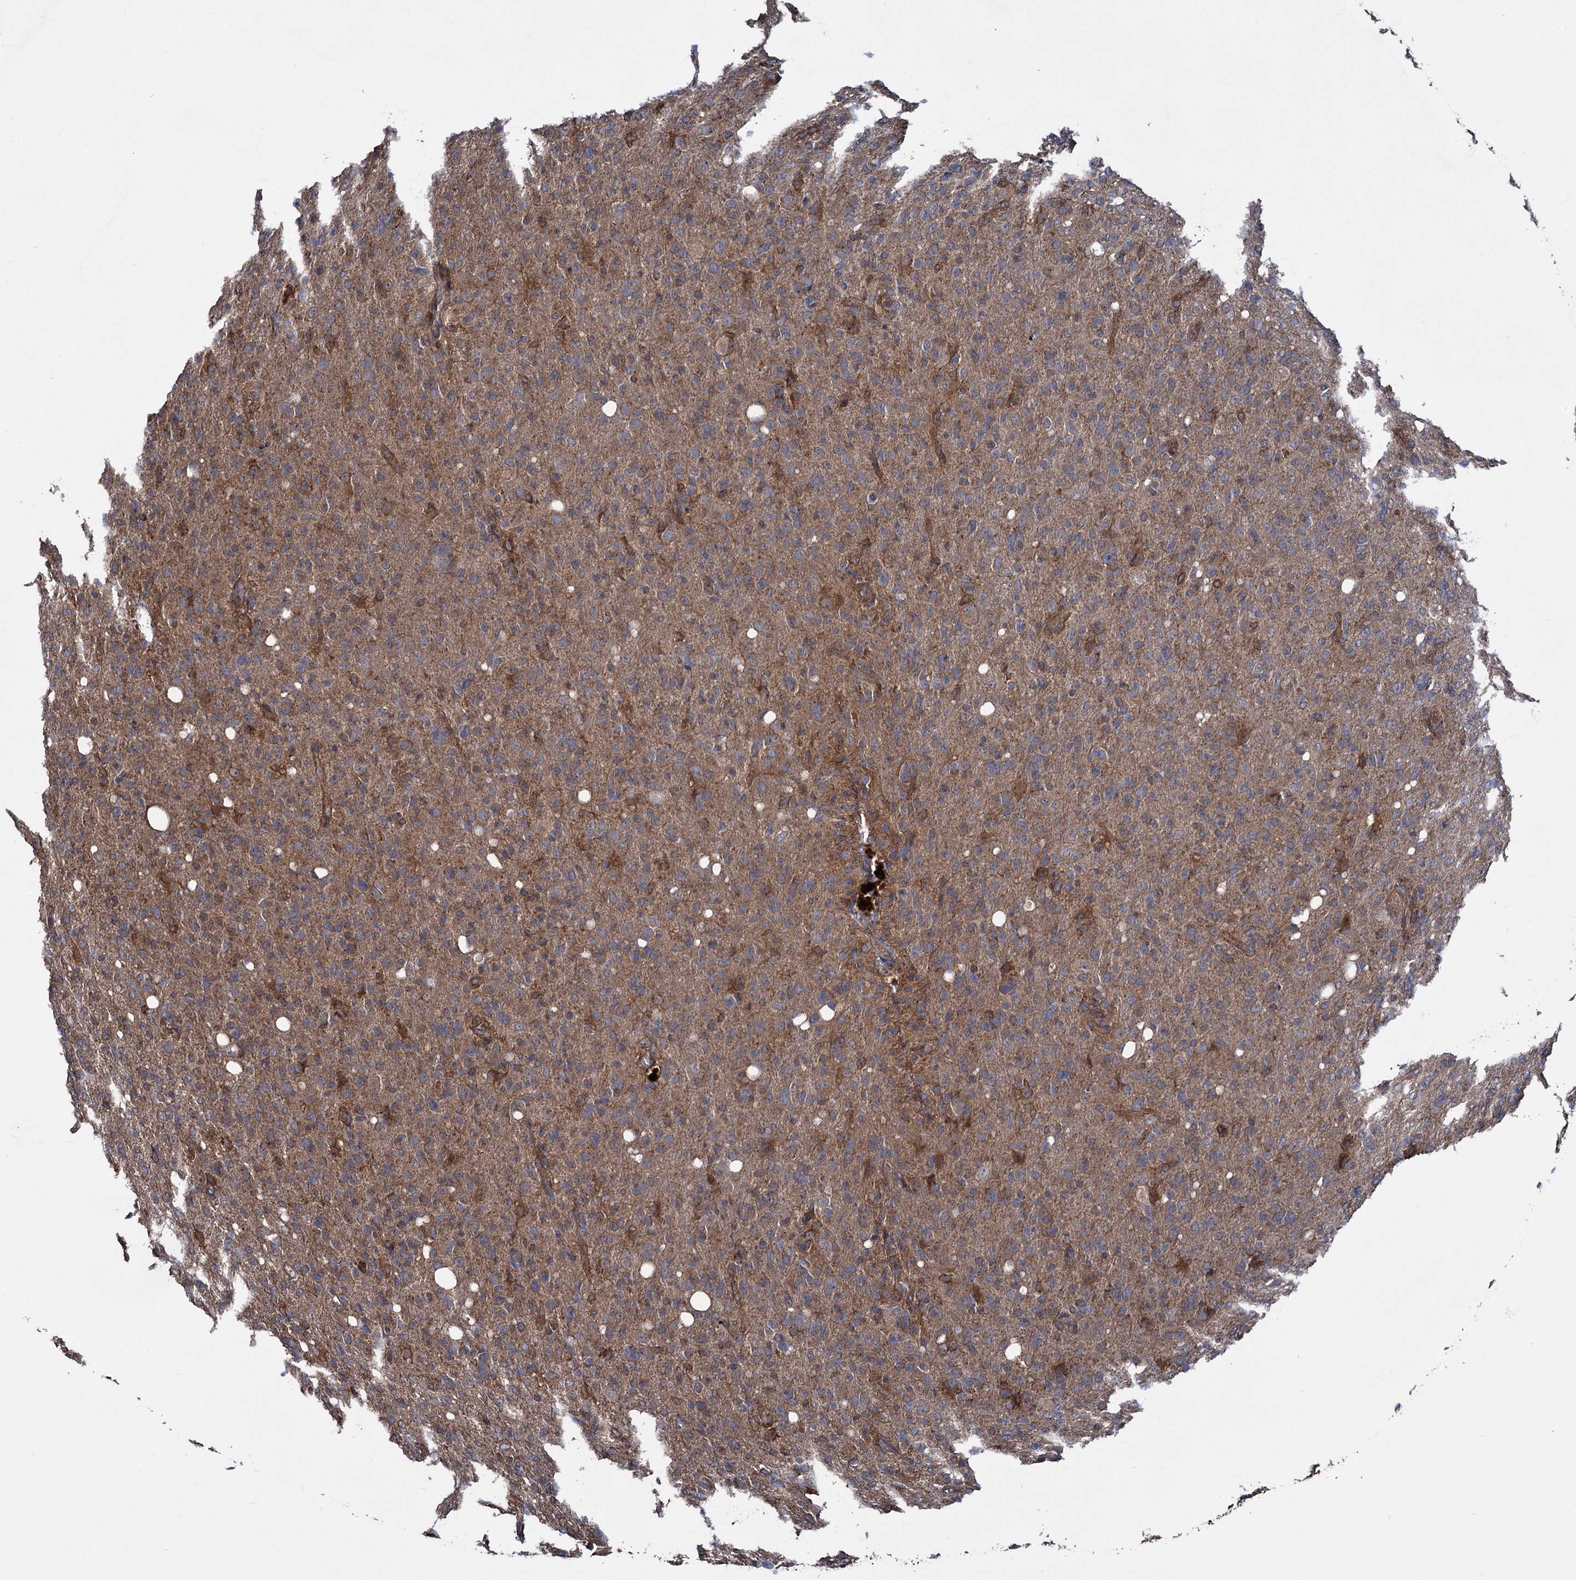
{"staining": {"intensity": "weak", "quantity": "25%-75%", "location": "cytoplasmic/membranous"}, "tissue": "glioma", "cell_type": "Tumor cells", "image_type": "cancer", "snomed": [{"axis": "morphology", "description": "Glioma, malignant, High grade"}, {"axis": "topography", "description": "Brain"}], "caption": "Immunohistochemistry (IHC) photomicrograph of neoplastic tissue: malignant glioma (high-grade) stained using immunohistochemistry demonstrates low levels of weak protein expression localized specifically in the cytoplasmic/membranous of tumor cells, appearing as a cytoplasmic/membranous brown color.", "gene": "HAUS1", "patient": {"sex": "female", "age": 57}}